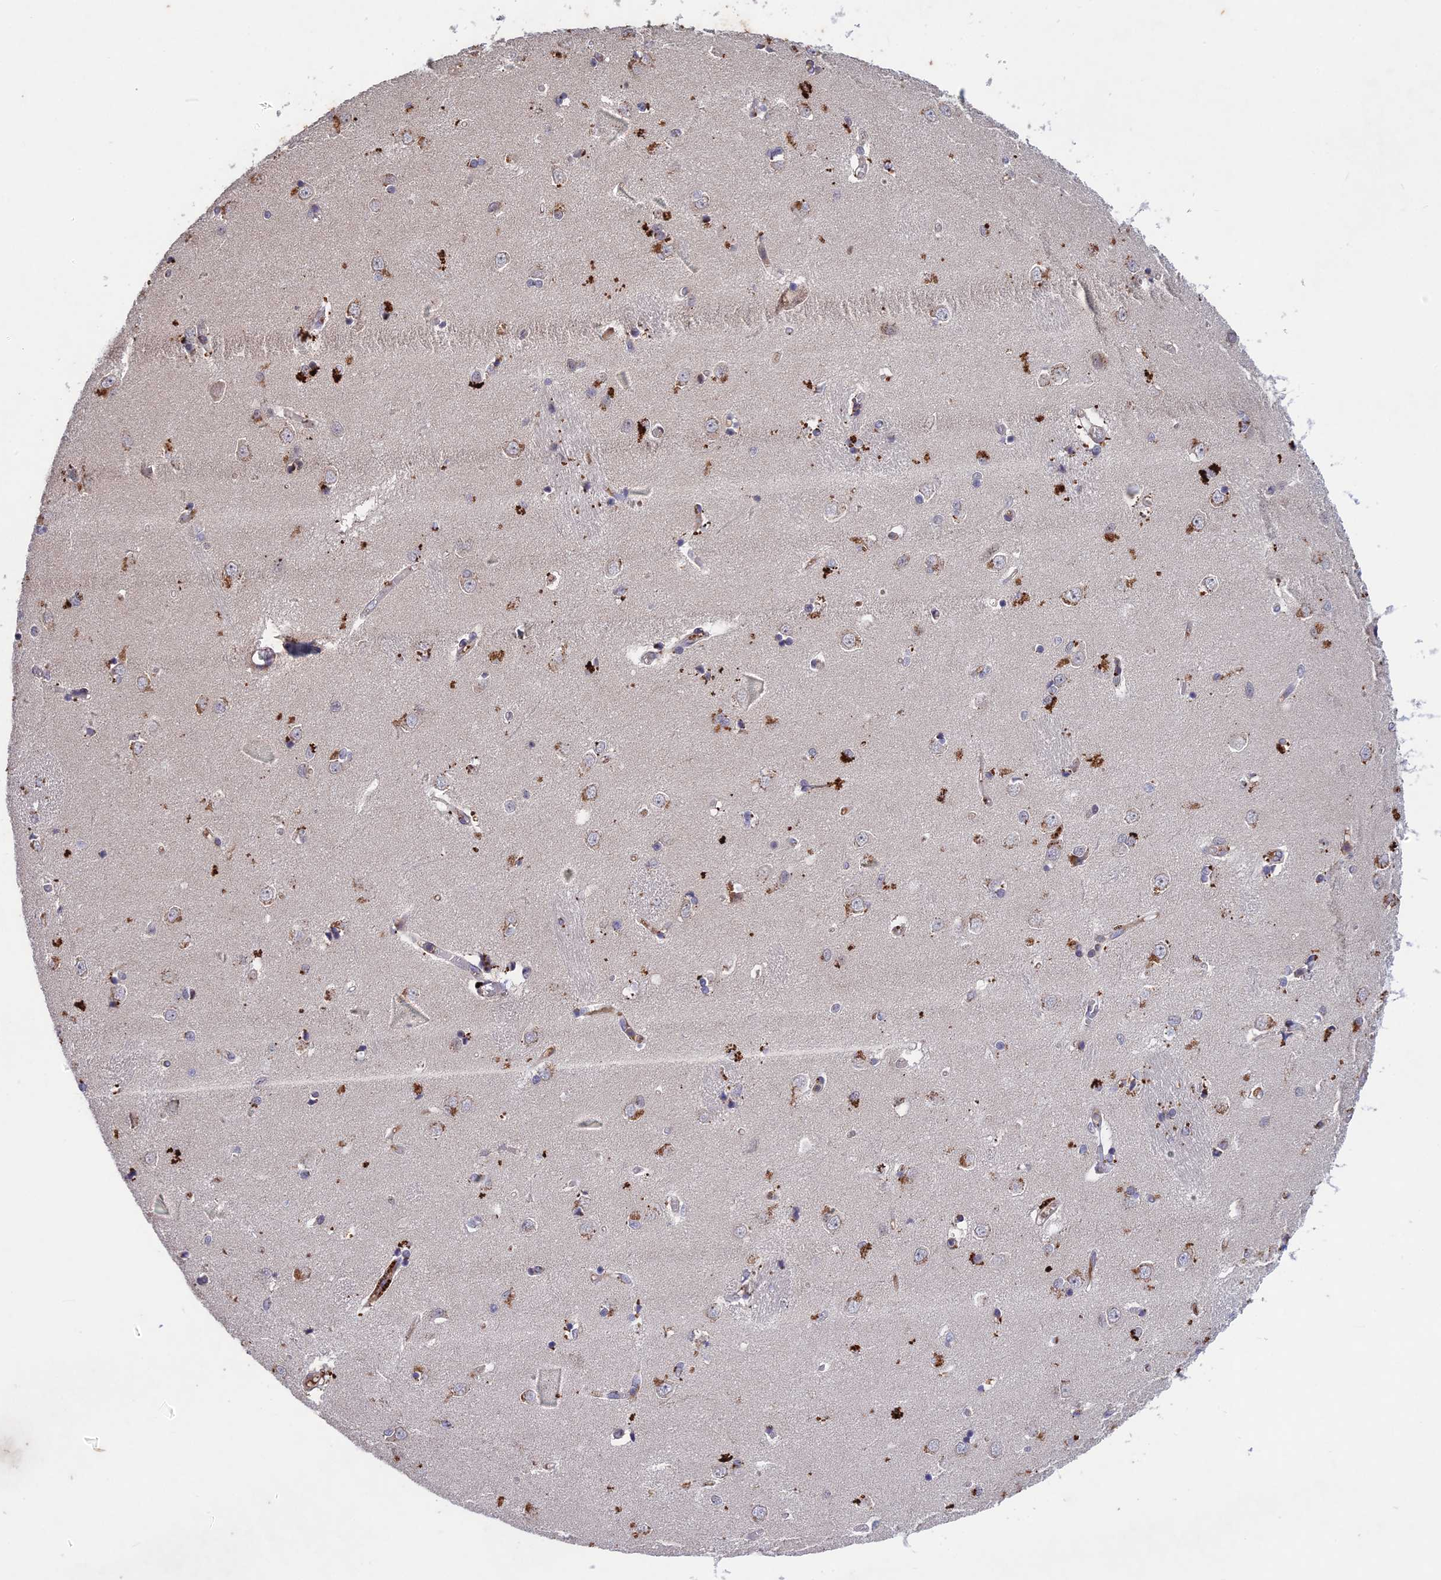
{"staining": {"intensity": "strong", "quantity": "<25%", "location": "cytoplasmic/membranous"}, "tissue": "caudate", "cell_type": "Glial cells", "image_type": "normal", "snomed": [{"axis": "morphology", "description": "Normal tissue, NOS"}, {"axis": "topography", "description": "Lateral ventricle wall"}], "caption": "A high-resolution micrograph shows immunohistochemistry staining of unremarkable caudate, which shows strong cytoplasmic/membranous expression in about <25% of glial cells. (IHC, brightfield microscopy, high magnification).", "gene": "ADO", "patient": {"sex": "male", "age": 37}}